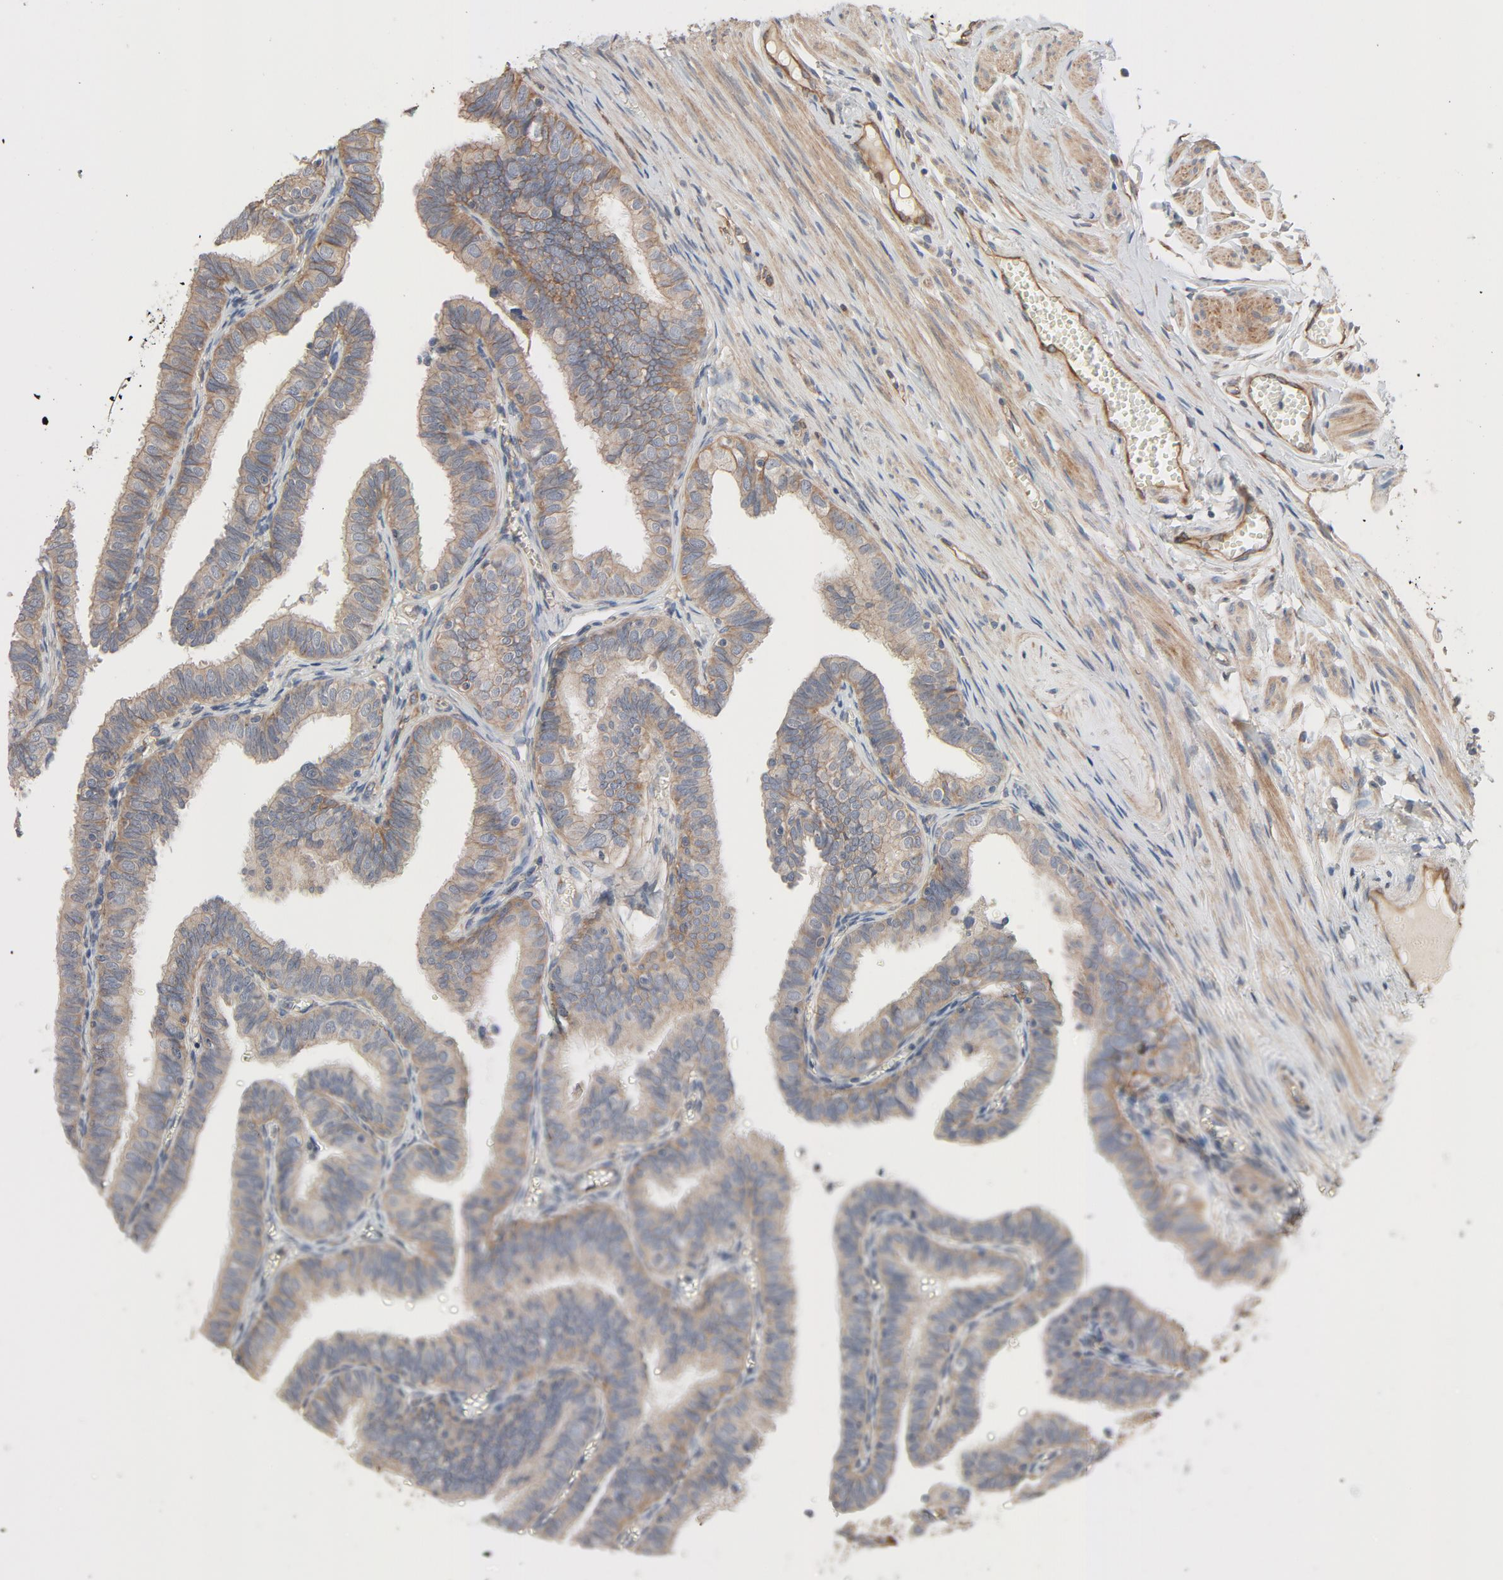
{"staining": {"intensity": "moderate", "quantity": ">75%", "location": "cytoplasmic/membranous"}, "tissue": "fallopian tube", "cell_type": "Glandular cells", "image_type": "normal", "snomed": [{"axis": "morphology", "description": "Normal tissue, NOS"}, {"axis": "topography", "description": "Fallopian tube"}], "caption": "Human fallopian tube stained with a protein marker demonstrates moderate staining in glandular cells.", "gene": "TRIOBP", "patient": {"sex": "female", "age": 46}}